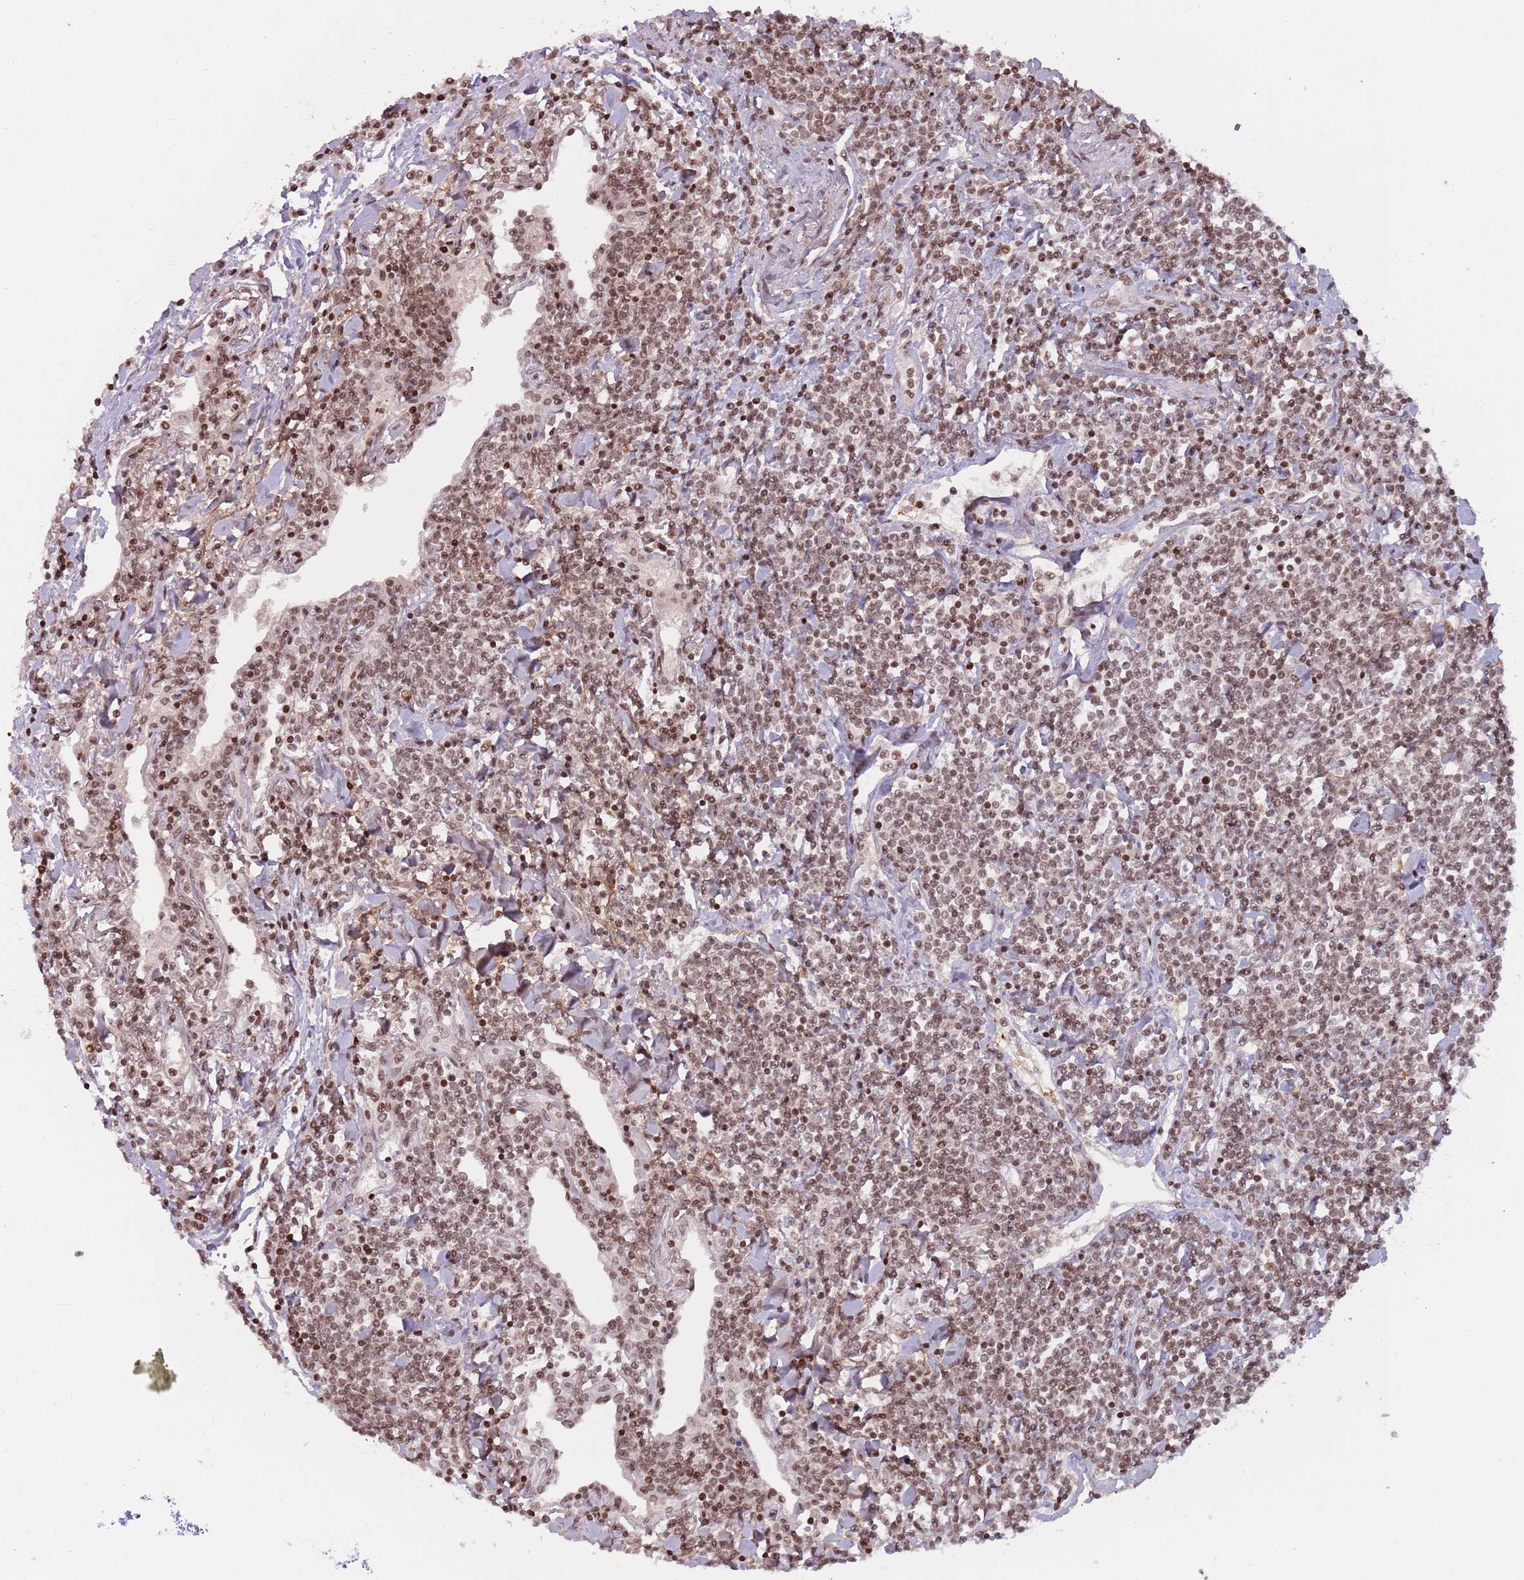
{"staining": {"intensity": "moderate", "quantity": ">75%", "location": "nuclear"}, "tissue": "lymphoma", "cell_type": "Tumor cells", "image_type": "cancer", "snomed": [{"axis": "morphology", "description": "Malignant lymphoma, non-Hodgkin's type, Low grade"}, {"axis": "topography", "description": "Lung"}], "caption": "Immunohistochemistry staining of malignant lymphoma, non-Hodgkin's type (low-grade), which exhibits medium levels of moderate nuclear expression in about >75% of tumor cells indicating moderate nuclear protein positivity. The staining was performed using DAB (brown) for protein detection and nuclei were counterstained in hematoxylin (blue).", "gene": "SH3RF3", "patient": {"sex": "female", "age": 71}}